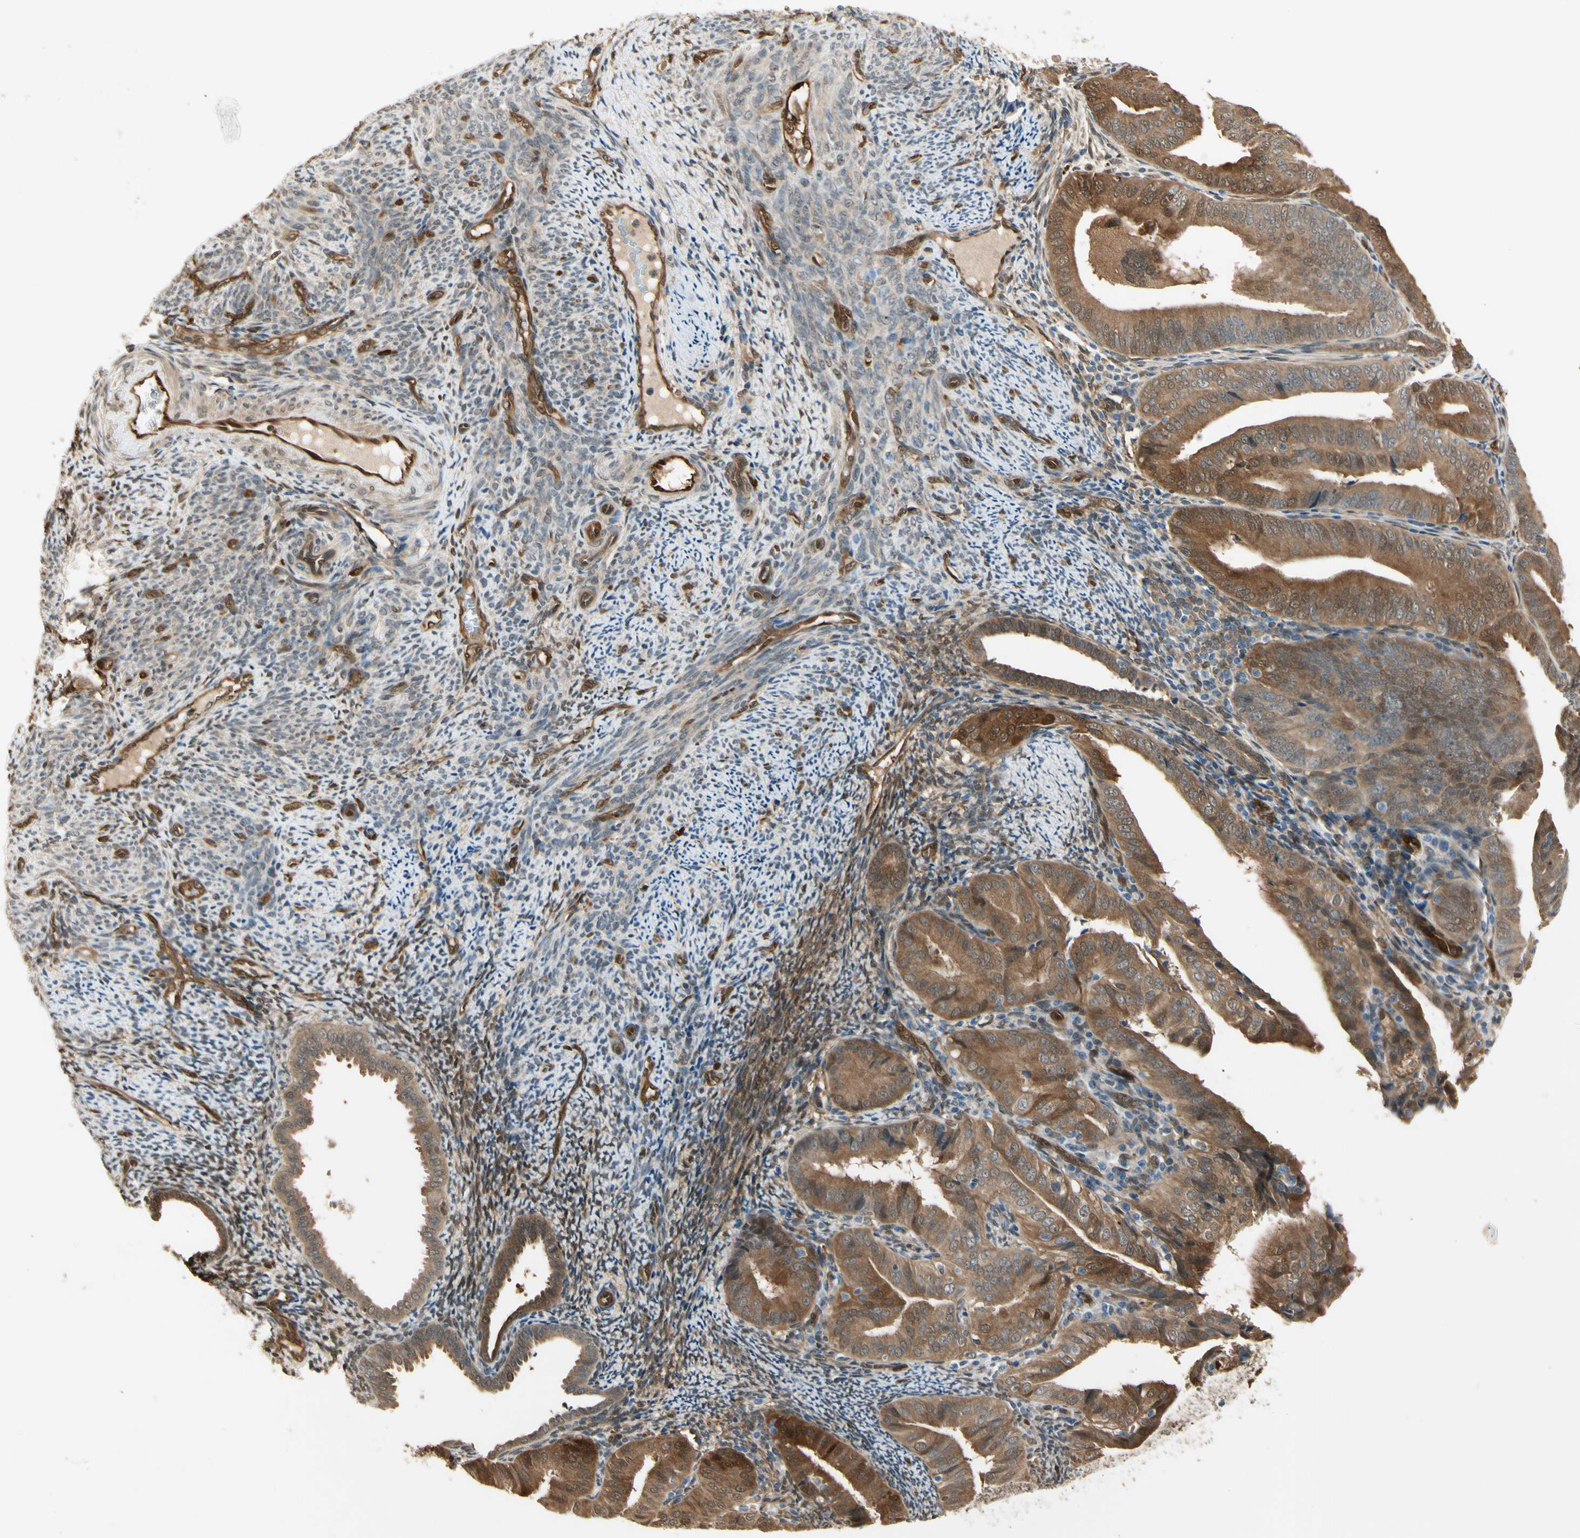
{"staining": {"intensity": "strong", "quantity": ">75%", "location": "cytoplasmic/membranous,nuclear"}, "tissue": "endometrial cancer", "cell_type": "Tumor cells", "image_type": "cancer", "snomed": [{"axis": "morphology", "description": "Adenocarcinoma, NOS"}, {"axis": "topography", "description": "Endometrium"}], "caption": "Protein staining of endometrial cancer (adenocarcinoma) tissue reveals strong cytoplasmic/membranous and nuclear positivity in approximately >75% of tumor cells.", "gene": "SERPINB6", "patient": {"sex": "female", "age": 58}}